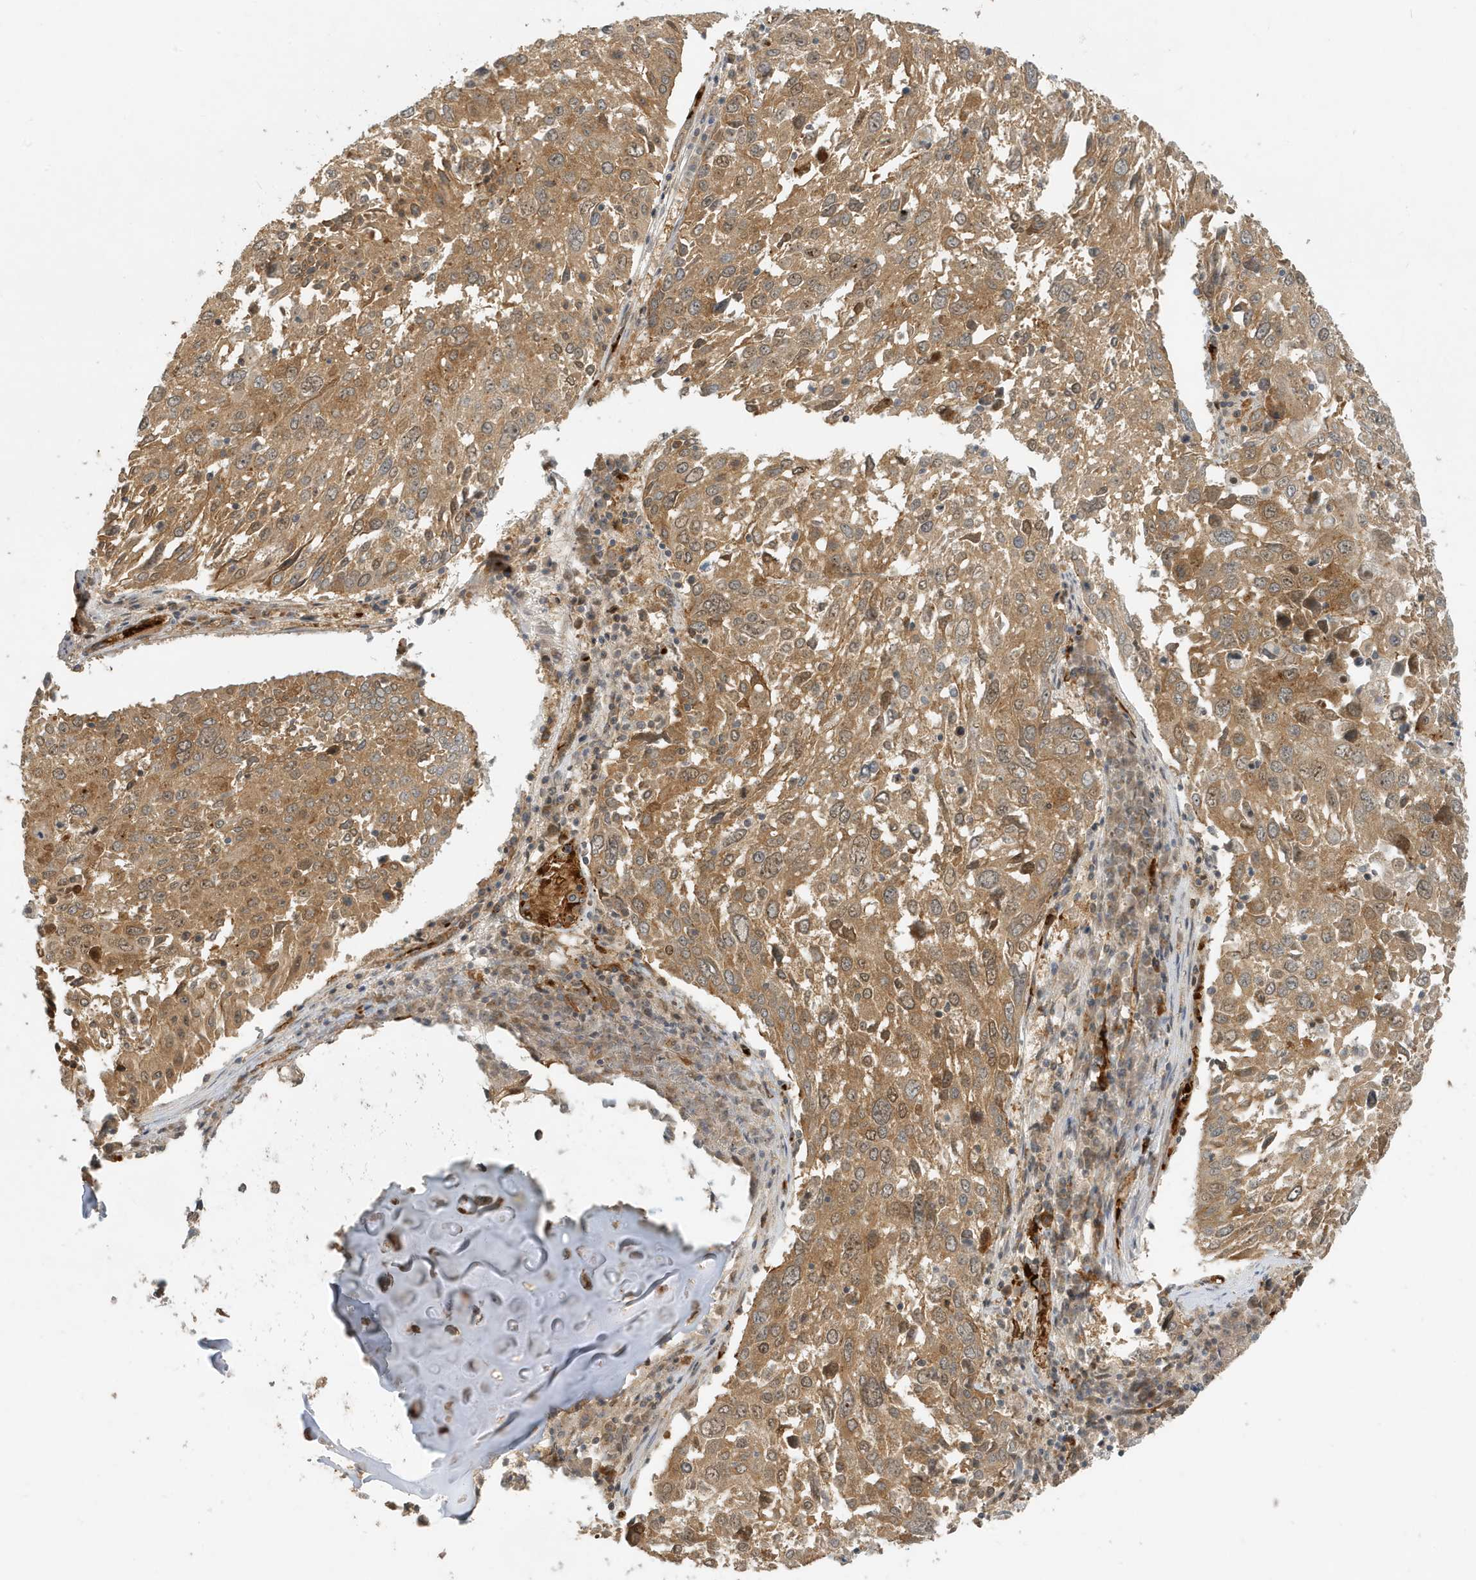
{"staining": {"intensity": "moderate", "quantity": ">75%", "location": "cytoplasmic/membranous"}, "tissue": "lung cancer", "cell_type": "Tumor cells", "image_type": "cancer", "snomed": [{"axis": "morphology", "description": "Squamous cell carcinoma, NOS"}, {"axis": "topography", "description": "Lung"}], "caption": "This histopathology image displays IHC staining of lung cancer, with medium moderate cytoplasmic/membranous staining in approximately >75% of tumor cells.", "gene": "FYCO1", "patient": {"sex": "male", "age": 65}}